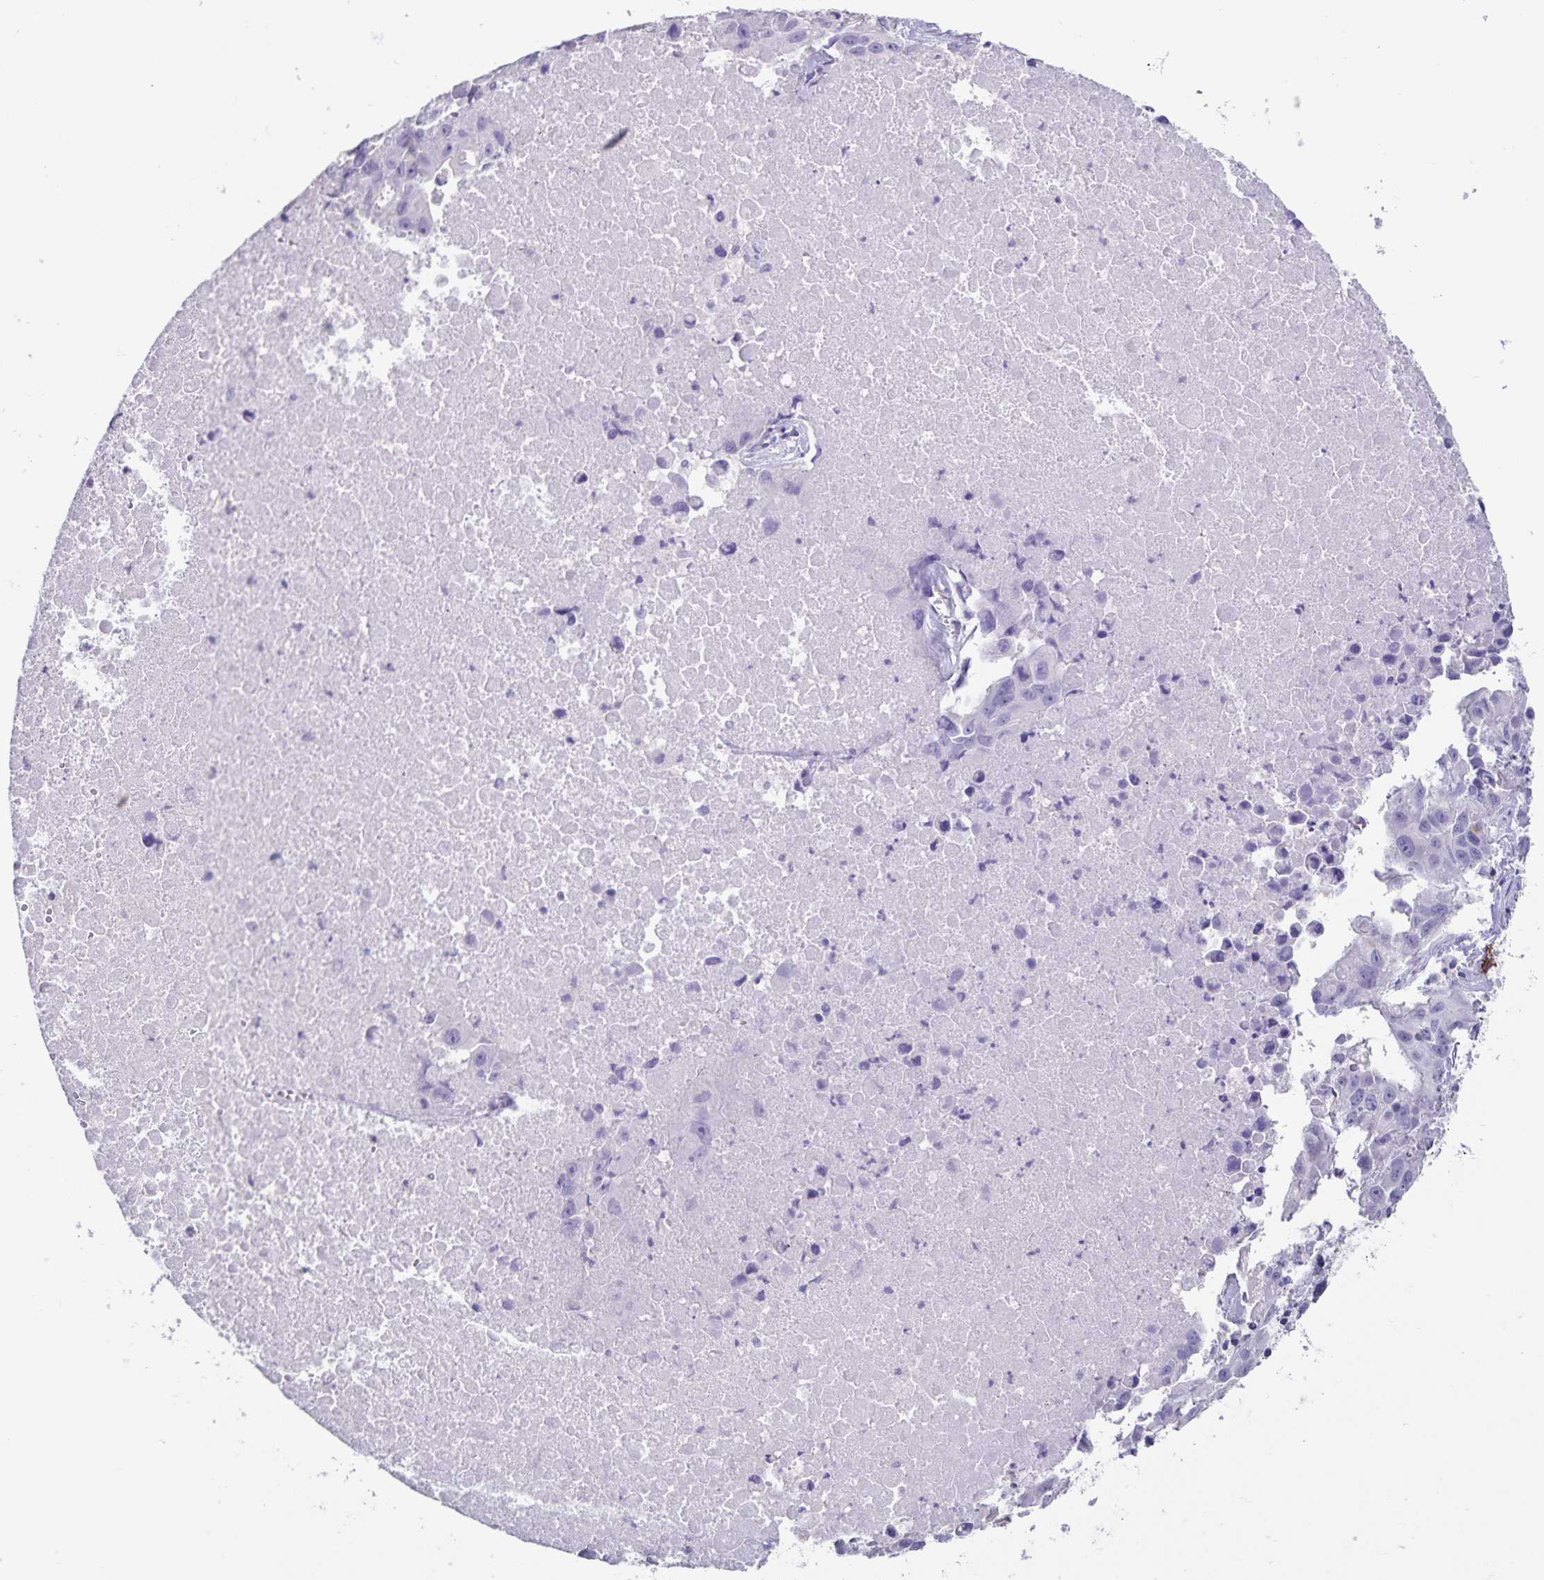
{"staining": {"intensity": "negative", "quantity": "none", "location": "none"}, "tissue": "lung cancer", "cell_type": "Tumor cells", "image_type": "cancer", "snomed": [{"axis": "morphology", "description": "Adenocarcinoma, NOS"}, {"axis": "topography", "description": "Lymph node"}, {"axis": "topography", "description": "Lung"}], "caption": "Lung adenocarcinoma was stained to show a protein in brown. There is no significant staining in tumor cells. (DAB IHC with hematoxylin counter stain).", "gene": "SYNM", "patient": {"sex": "male", "age": 64}}